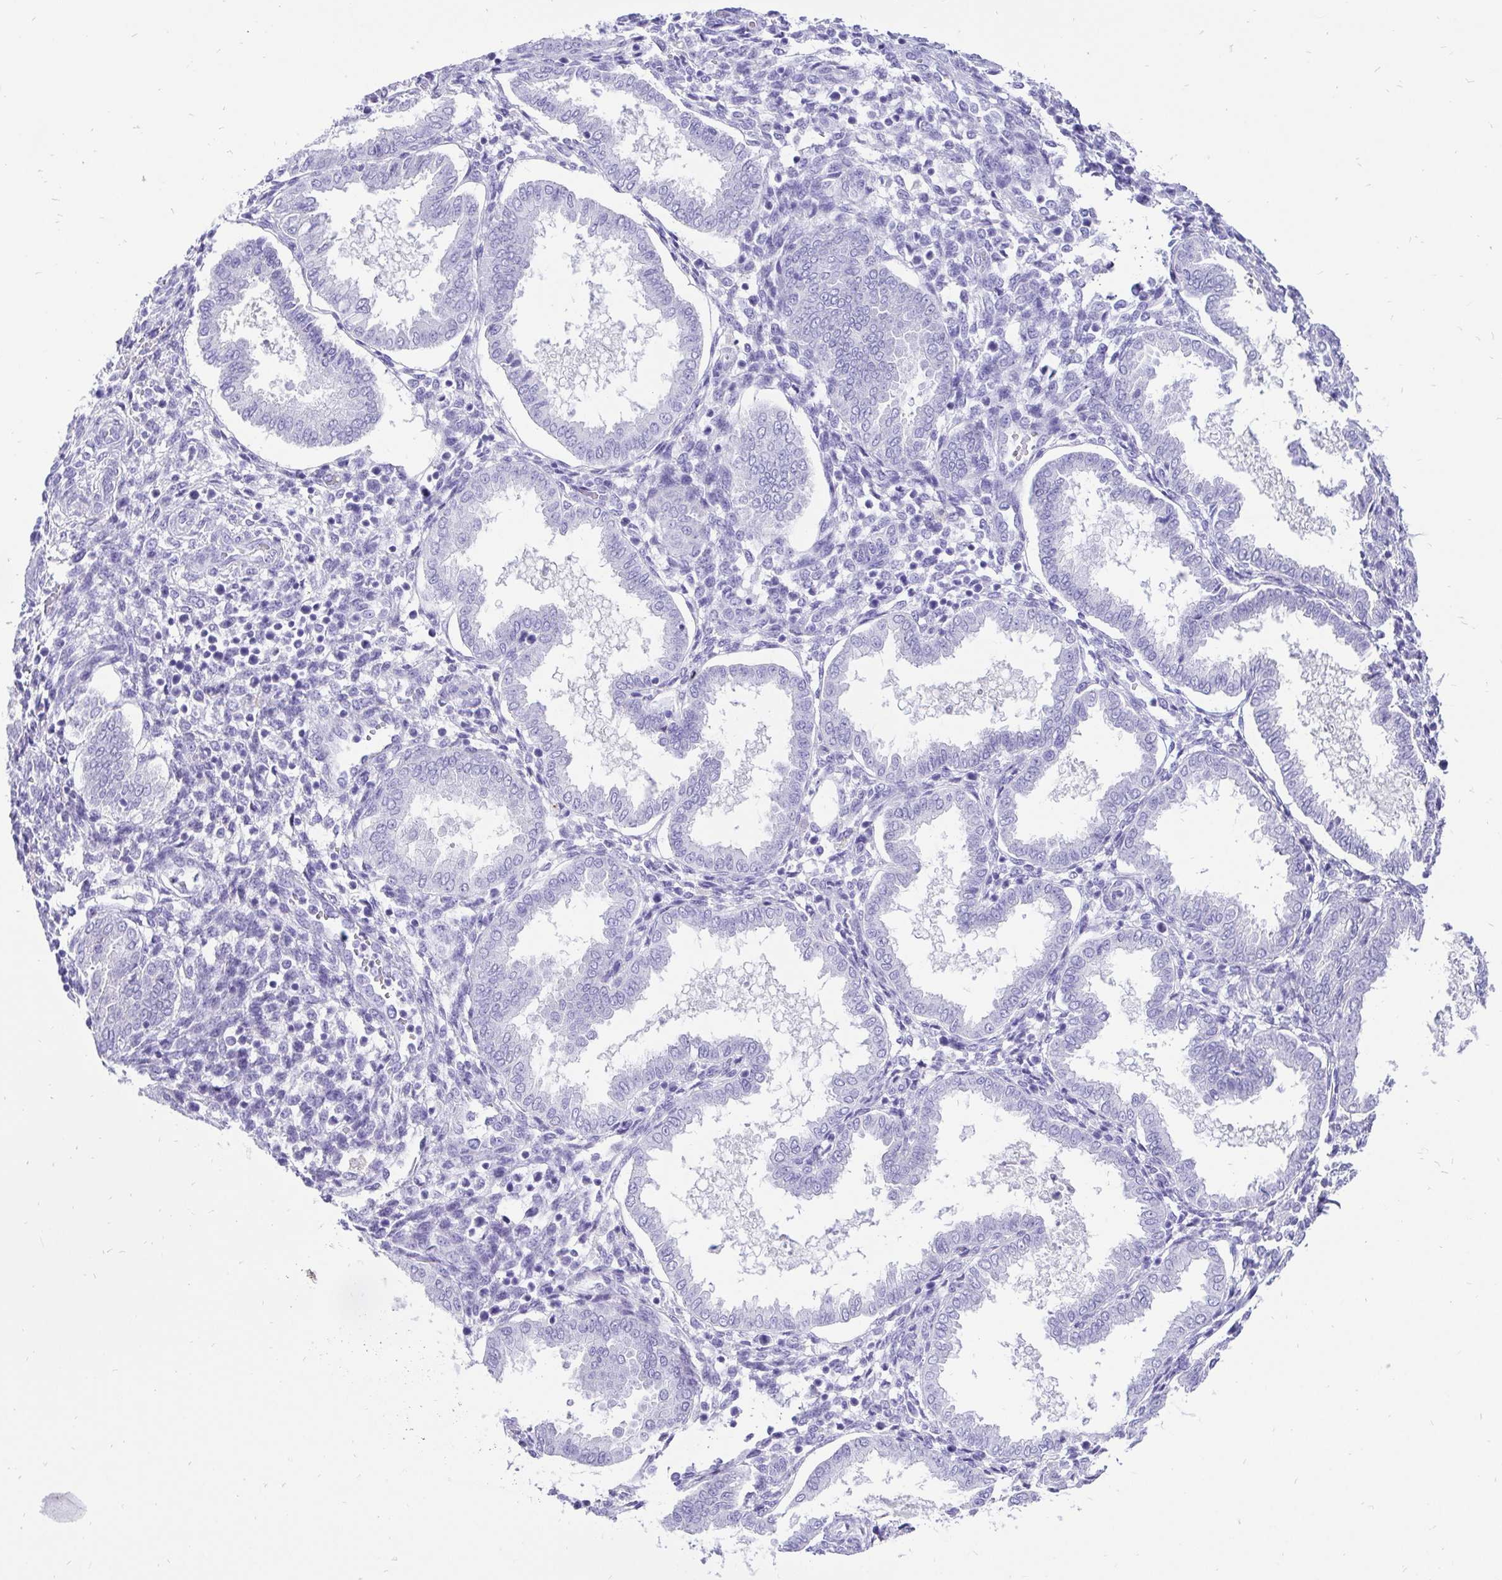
{"staining": {"intensity": "negative", "quantity": "none", "location": "none"}, "tissue": "endometrium", "cell_type": "Cells in endometrial stroma", "image_type": "normal", "snomed": [{"axis": "morphology", "description": "Normal tissue, NOS"}, {"axis": "topography", "description": "Endometrium"}], "caption": "High magnification brightfield microscopy of normal endometrium stained with DAB (brown) and counterstained with hematoxylin (blue): cells in endometrial stroma show no significant staining. (DAB immunohistochemistry with hematoxylin counter stain).", "gene": "KRT13", "patient": {"sex": "female", "age": 24}}